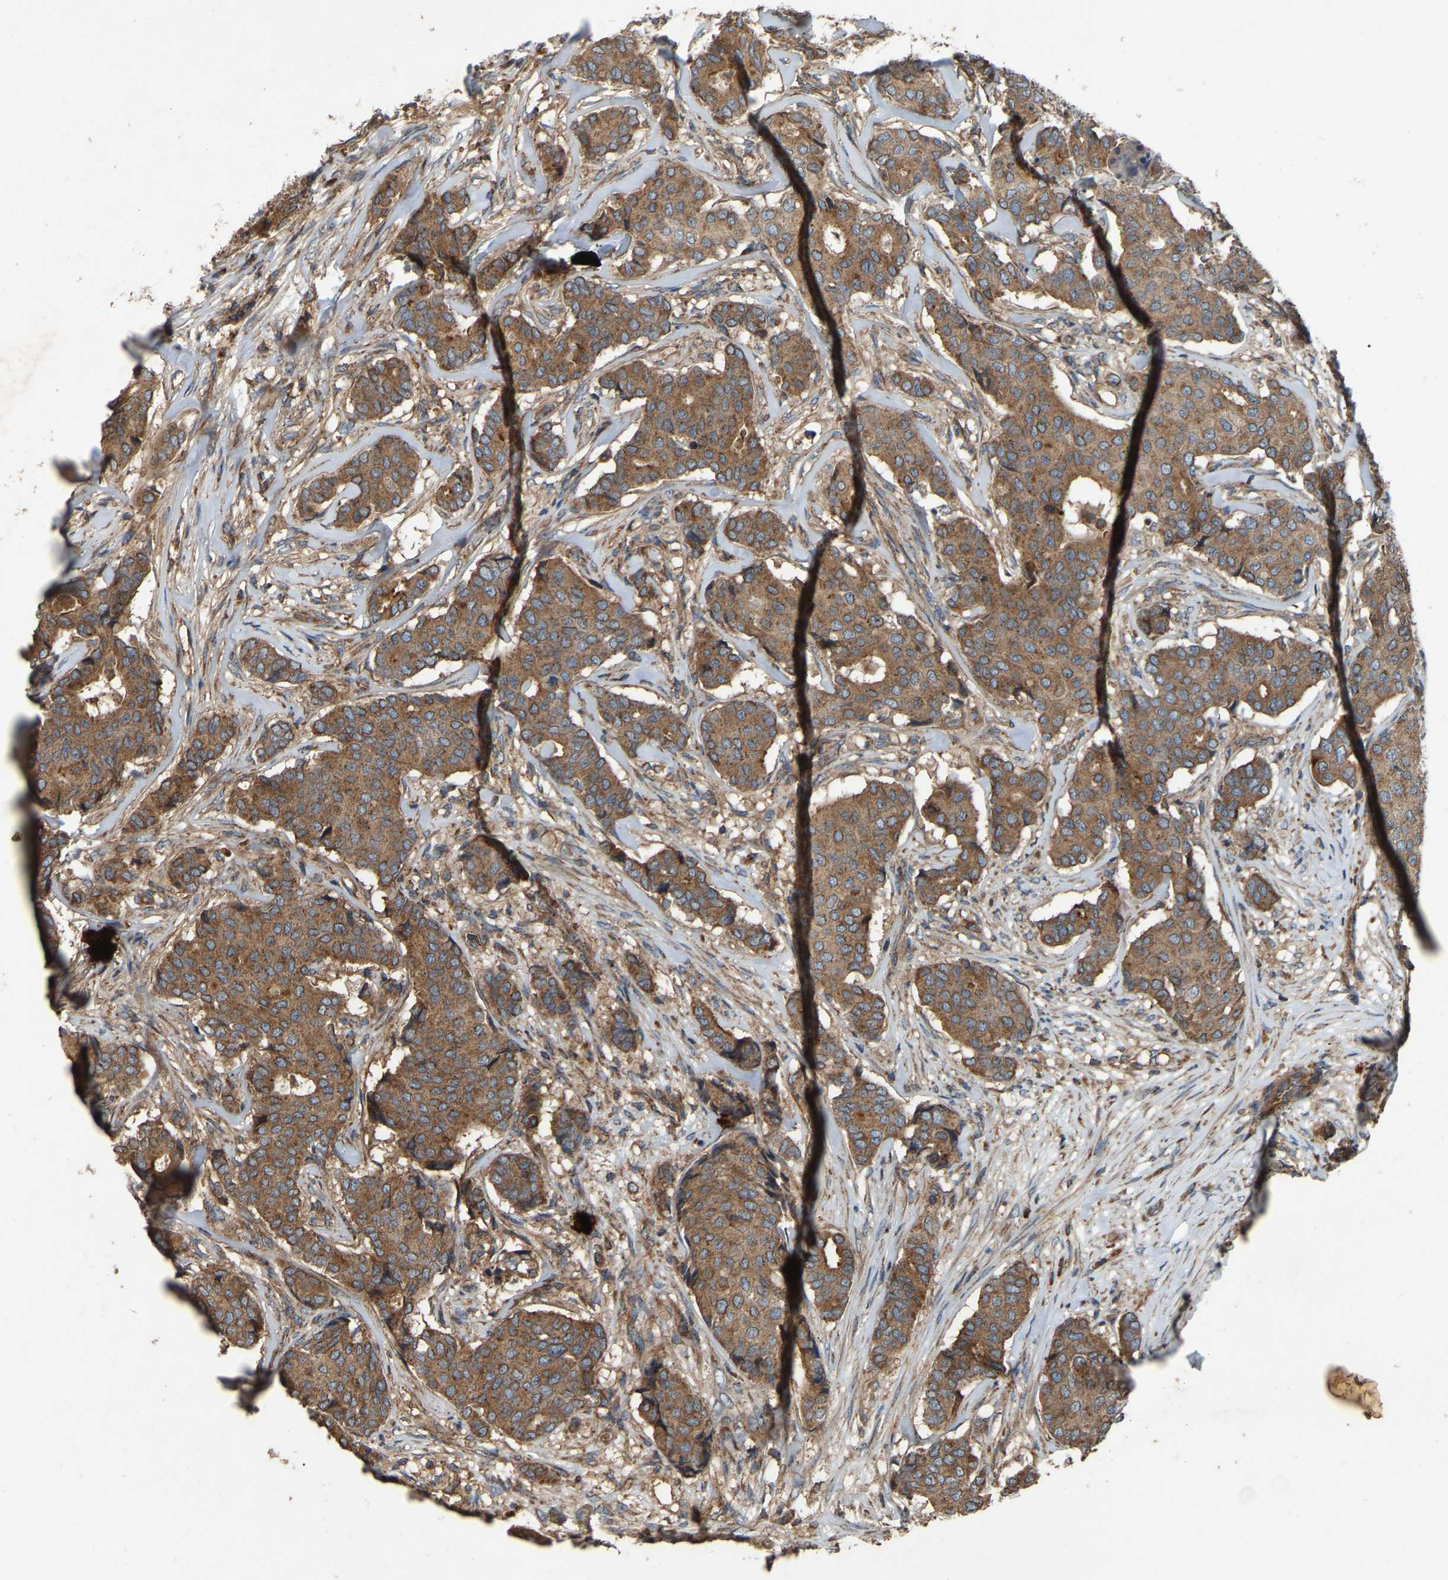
{"staining": {"intensity": "moderate", "quantity": ">75%", "location": "cytoplasmic/membranous"}, "tissue": "breast cancer", "cell_type": "Tumor cells", "image_type": "cancer", "snomed": [{"axis": "morphology", "description": "Duct carcinoma"}, {"axis": "topography", "description": "Breast"}], "caption": "DAB immunohistochemical staining of human breast cancer (infiltrating ductal carcinoma) exhibits moderate cytoplasmic/membranous protein expression in about >75% of tumor cells.", "gene": "SAMD9L", "patient": {"sex": "female", "age": 75}}